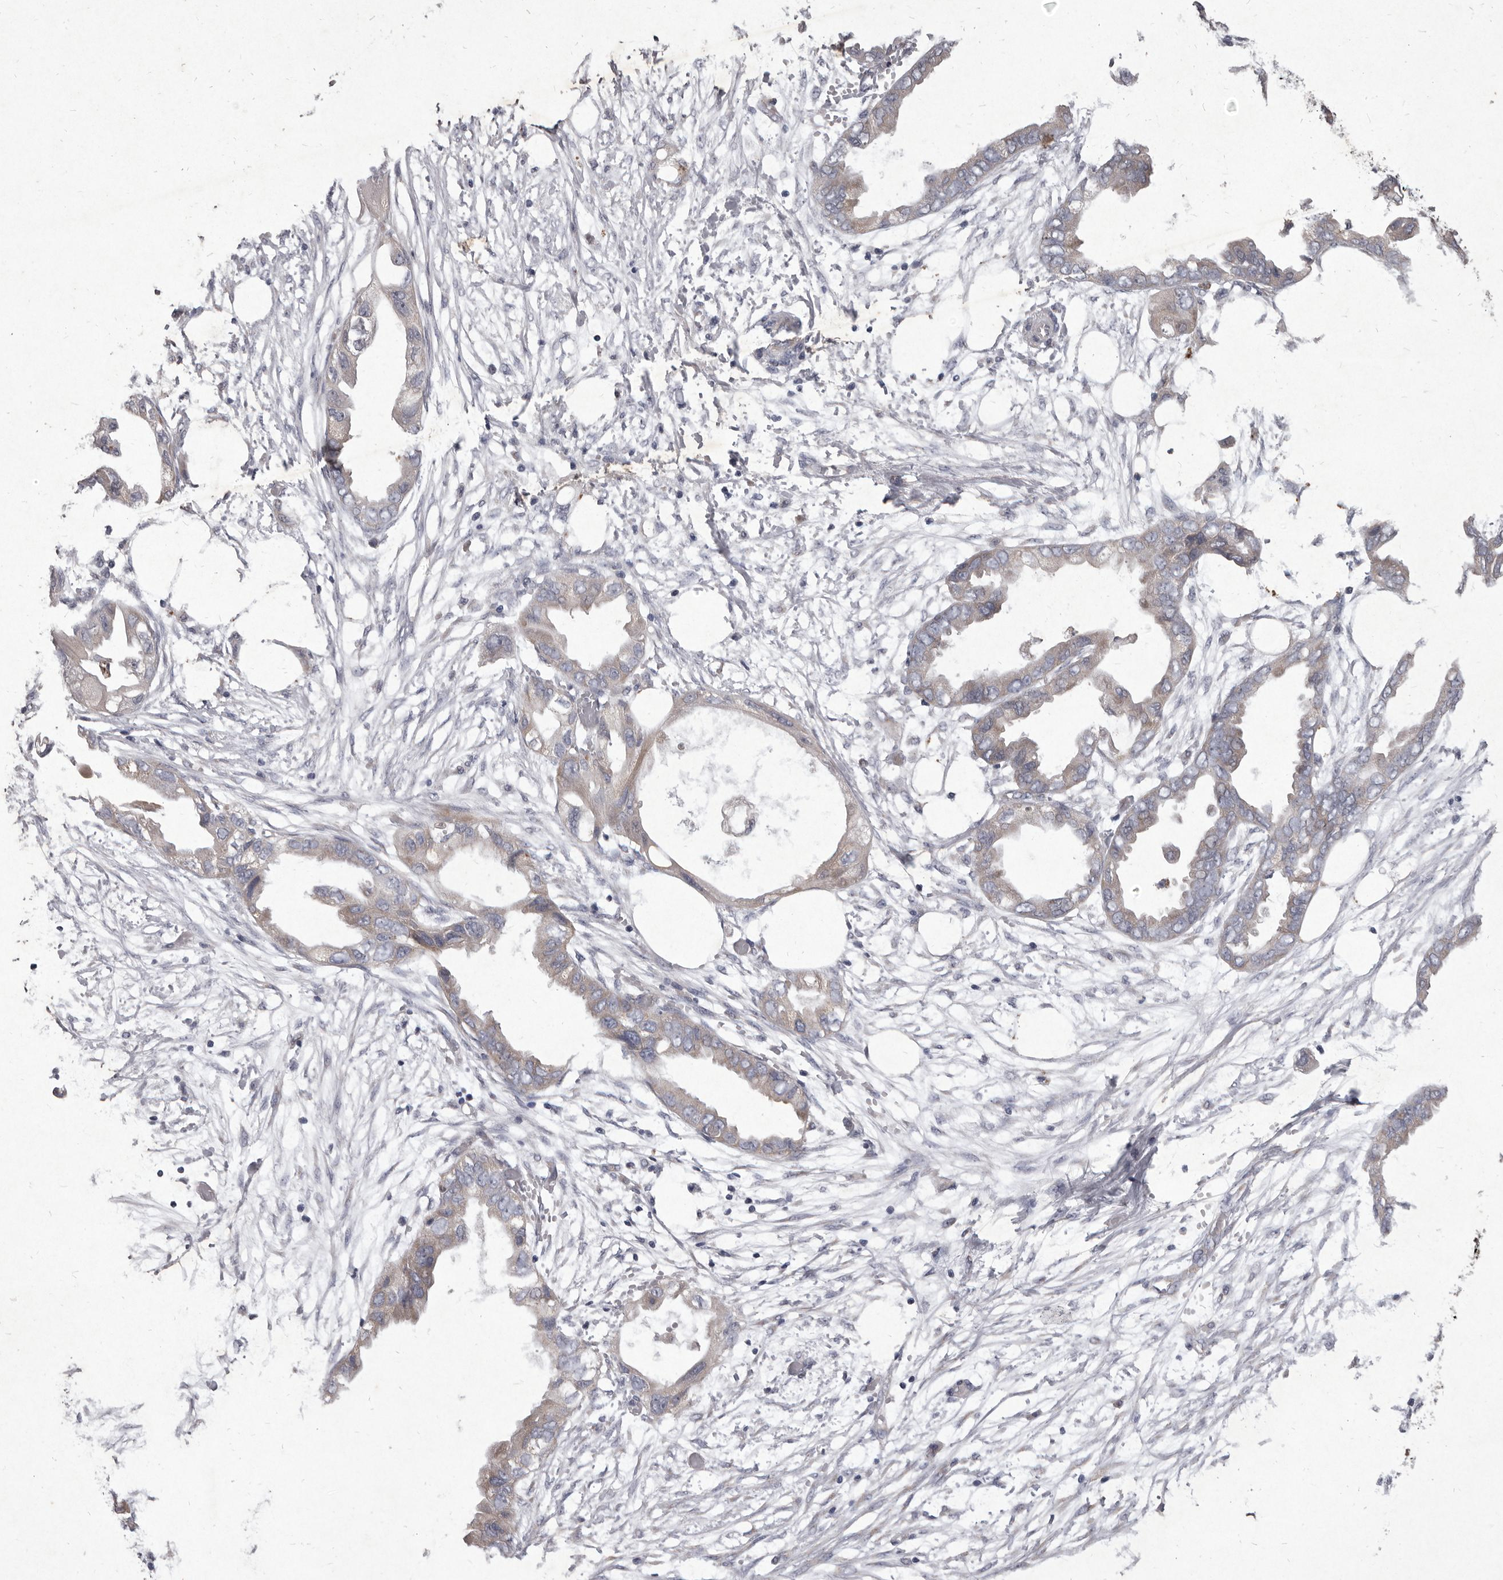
{"staining": {"intensity": "negative", "quantity": "none", "location": "none"}, "tissue": "endometrial cancer", "cell_type": "Tumor cells", "image_type": "cancer", "snomed": [{"axis": "morphology", "description": "Adenocarcinoma, NOS"}, {"axis": "morphology", "description": "Adenocarcinoma, metastatic, NOS"}, {"axis": "topography", "description": "Adipose tissue"}, {"axis": "topography", "description": "Endometrium"}], "caption": "Endometrial cancer stained for a protein using IHC demonstrates no positivity tumor cells.", "gene": "P2RX6", "patient": {"sex": "female", "age": 67}}